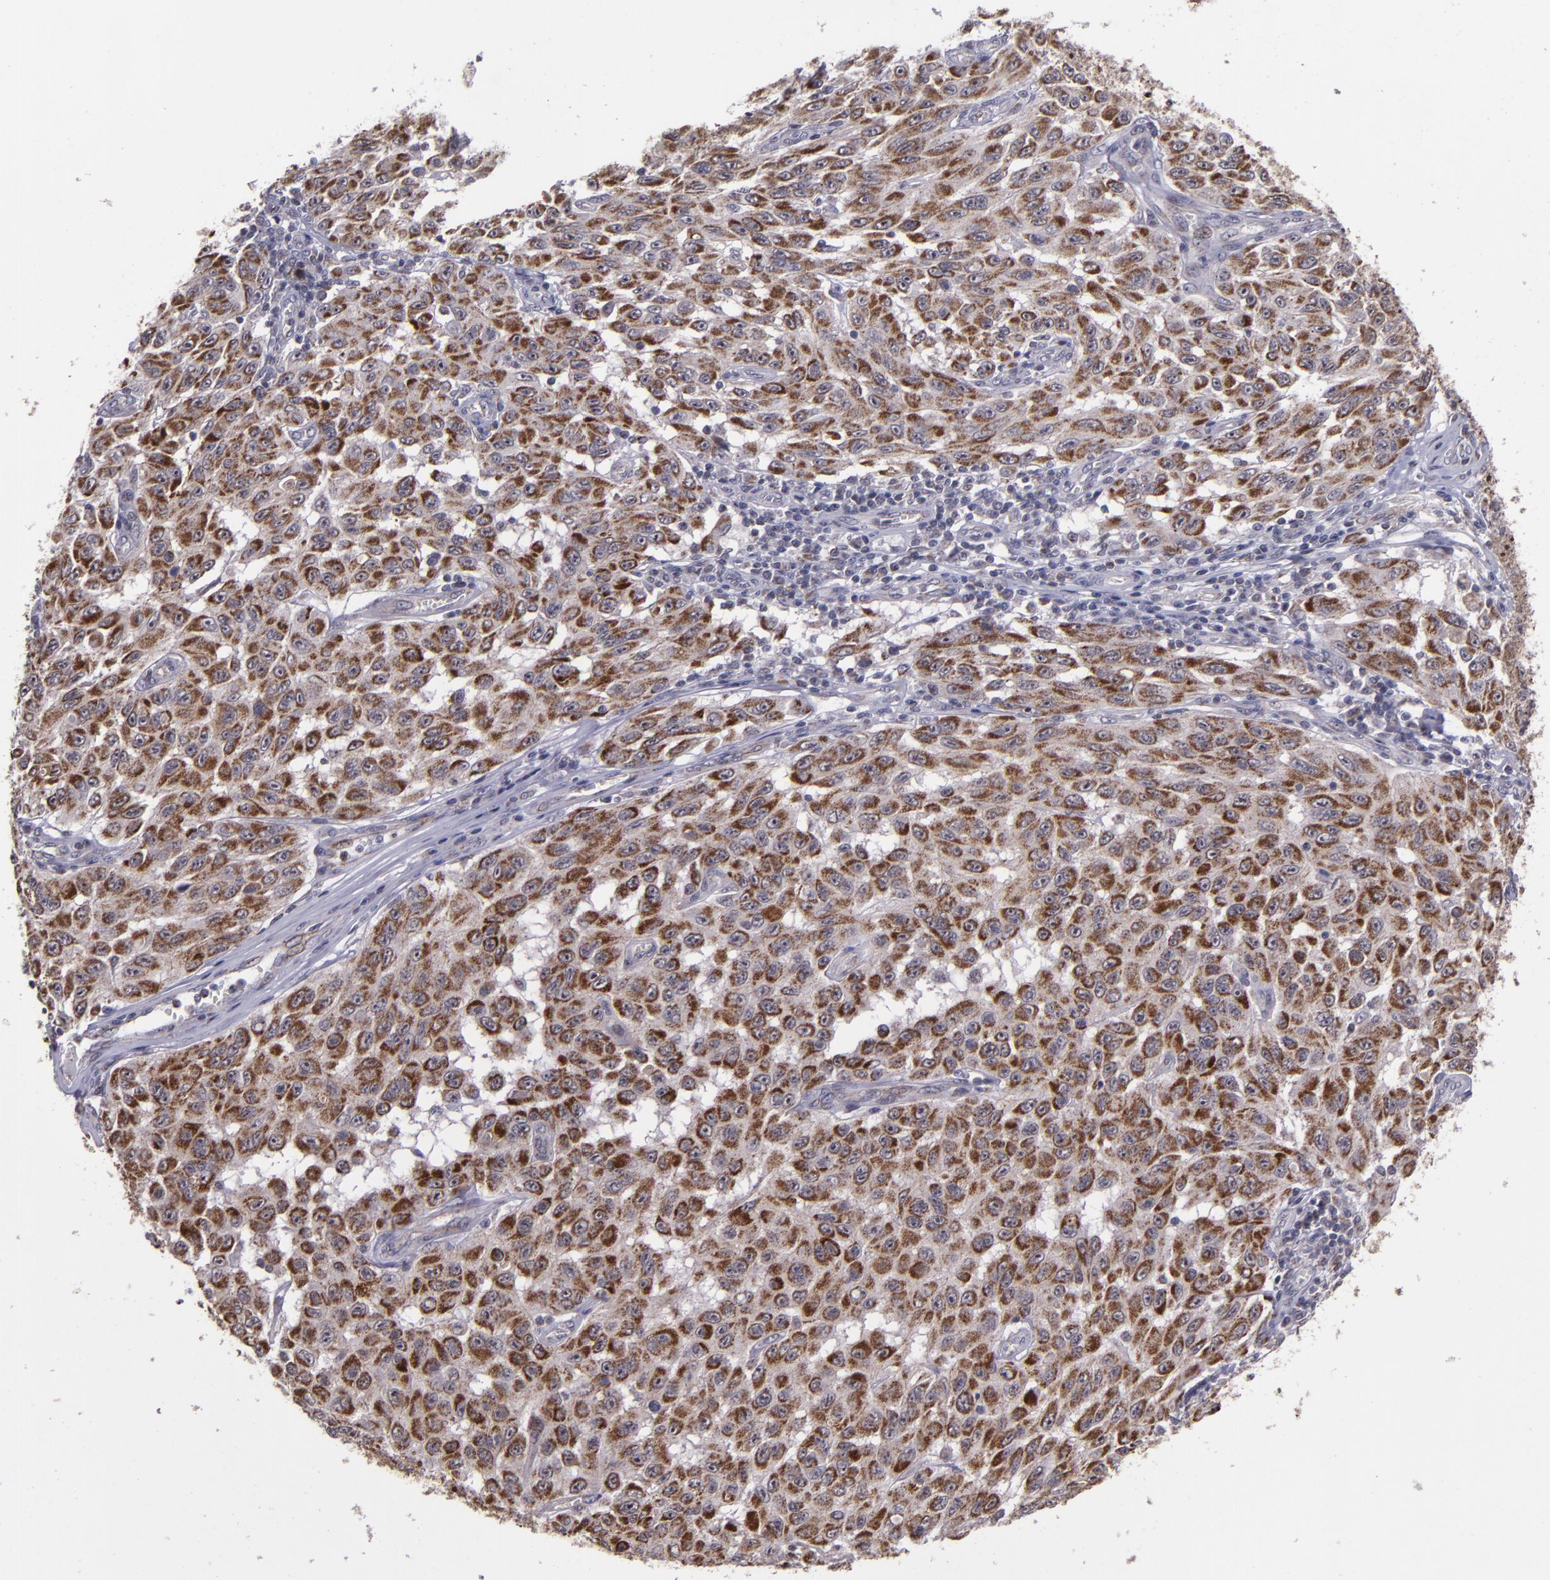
{"staining": {"intensity": "moderate", "quantity": ">75%", "location": "cytoplasmic/membranous"}, "tissue": "melanoma", "cell_type": "Tumor cells", "image_type": "cancer", "snomed": [{"axis": "morphology", "description": "Malignant melanoma, NOS"}, {"axis": "topography", "description": "Skin"}], "caption": "A medium amount of moderate cytoplasmic/membranous staining is identified in approximately >75% of tumor cells in melanoma tissue.", "gene": "LONP1", "patient": {"sex": "male", "age": 30}}